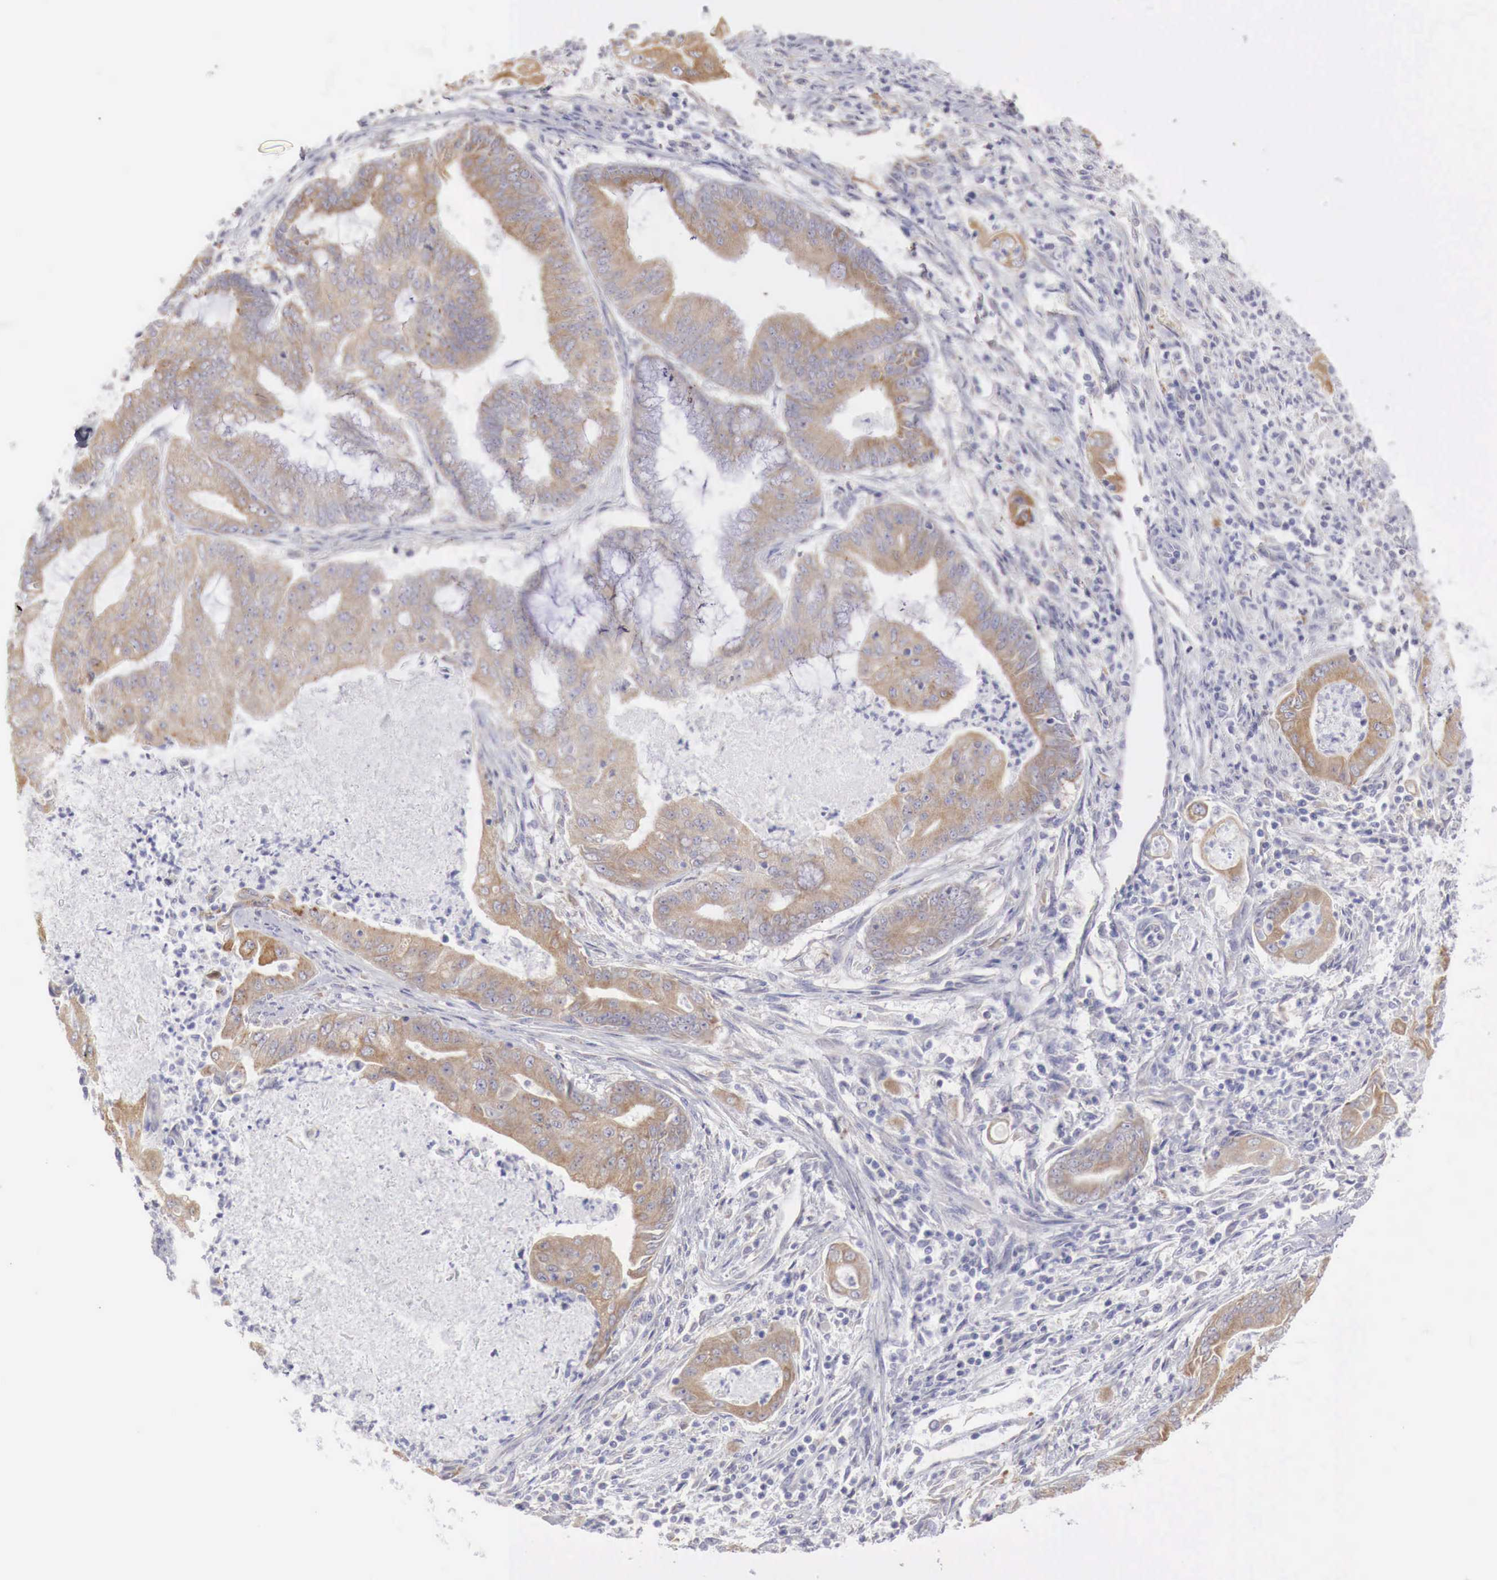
{"staining": {"intensity": "weak", "quantity": "25%-75%", "location": "cytoplasmic/membranous"}, "tissue": "endometrial cancer", "cell_type": "Tumor cells", "image_type": "cancer", "snomed": [{"axis": "morphology", "description": "Adenocarcinoma, NOS"}, {"axis": "topography", "description": "Endometrium"}], "caption": "There is low levels of weak cytoplasmic/membranous staining in tumor cells of endometrial cancer, as demonstrated by immunohistochemical staining (brown color).", "gene": "NSDHL", "patient": {"sex": "female", "age": 63}}